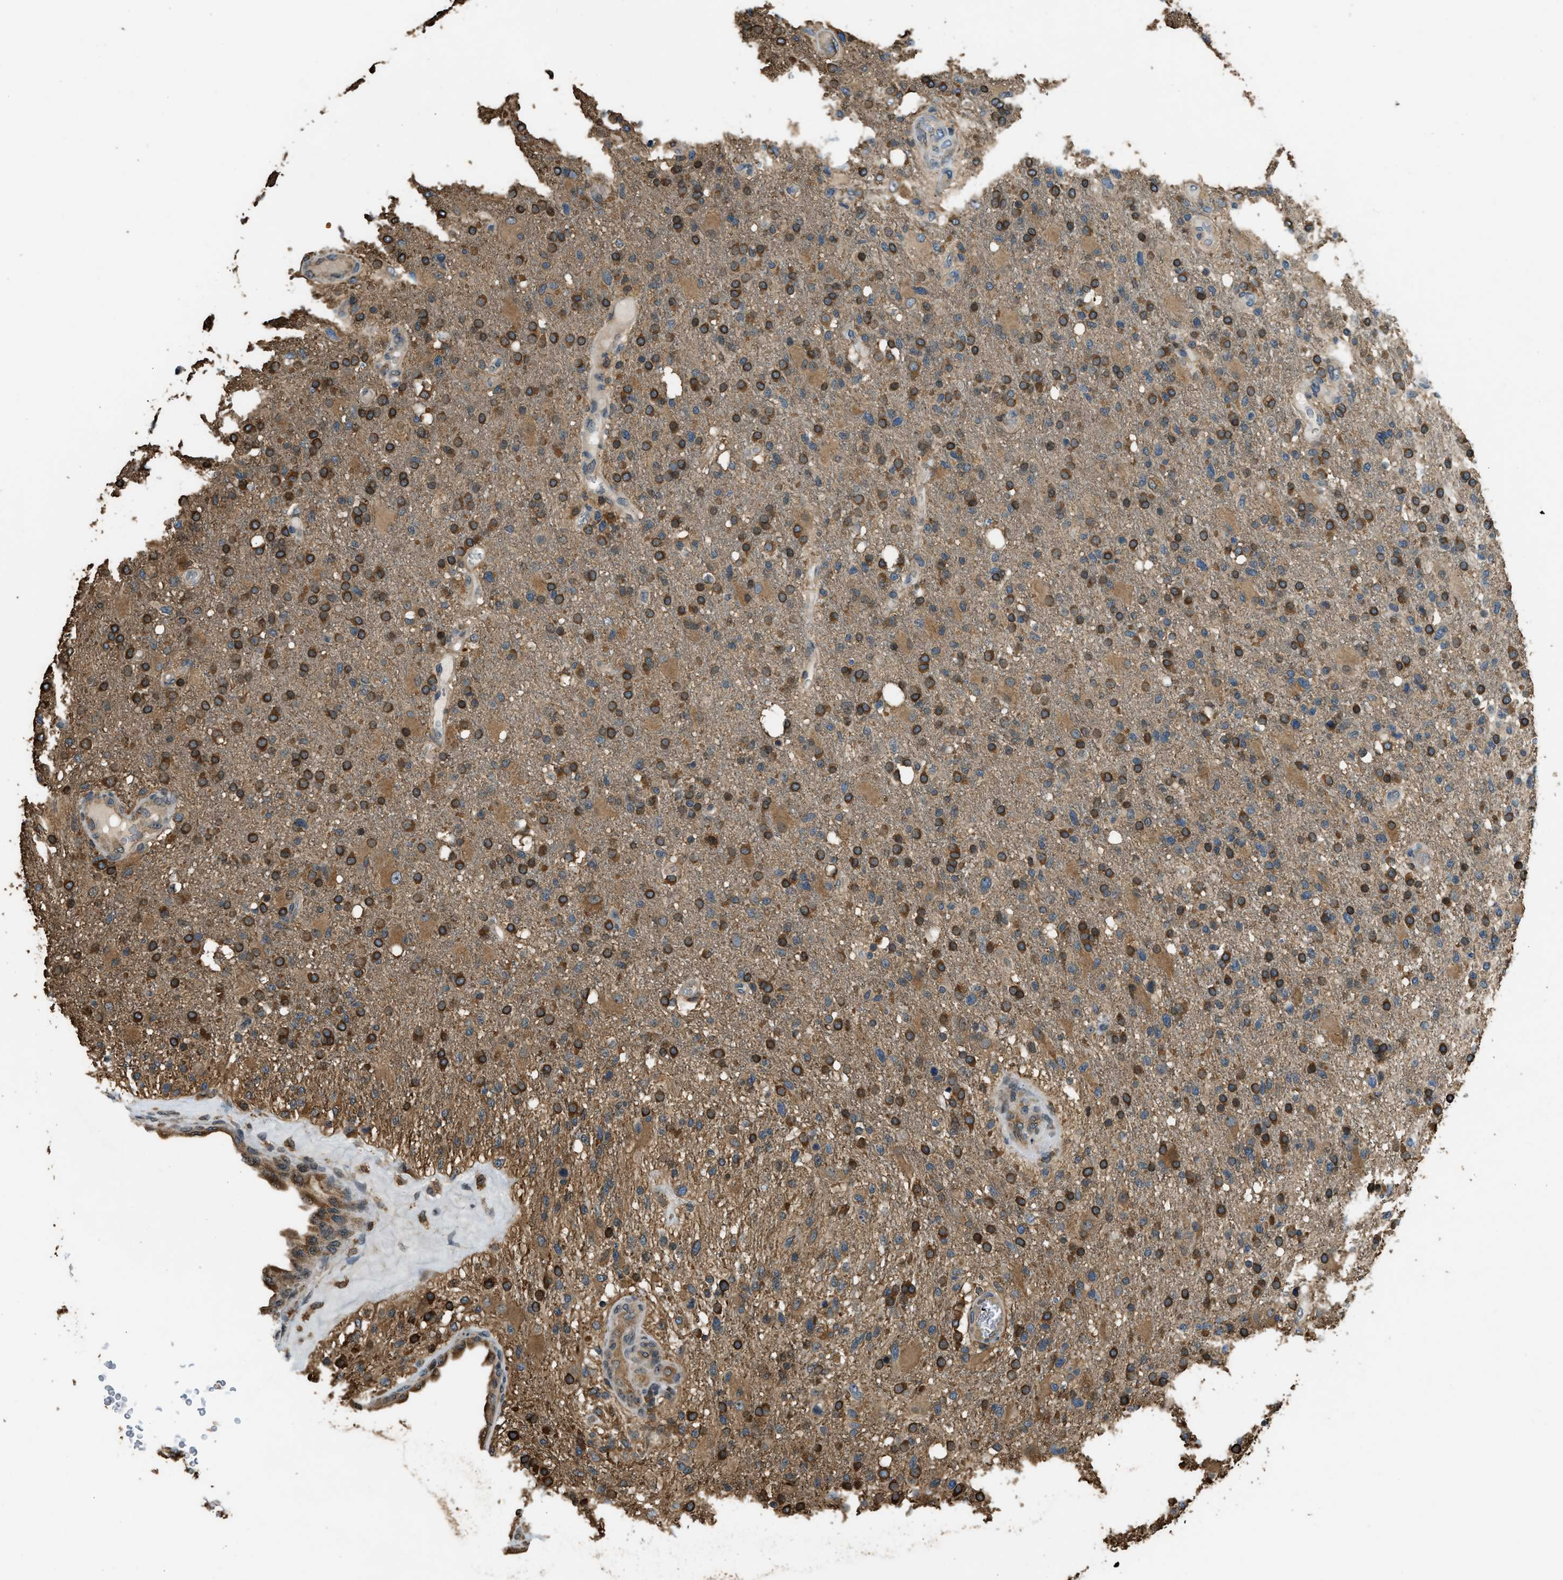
{"staining": {"intensity": "strong", "quantity": ">75%", "location": "cytoplasmic/membranous"}, "tissue": "glioma", "cell_type": "Tumor cells", "image_type": "cancer", "snomed": [{"axis": "morphology", "description": "Glioma, malignant, High grade"}, {"axis": "topography", "description": "Brain"}], "caption": "Strong cytoplasmic/membranous positivity is present in approximately >75% of tumor cells in malignant glioma (high-grade). (brown staining indicates protein expression, while blue staining denotes nuclei).", "gene": "OS9", "patient": {"sex": "male", "age": 72}}